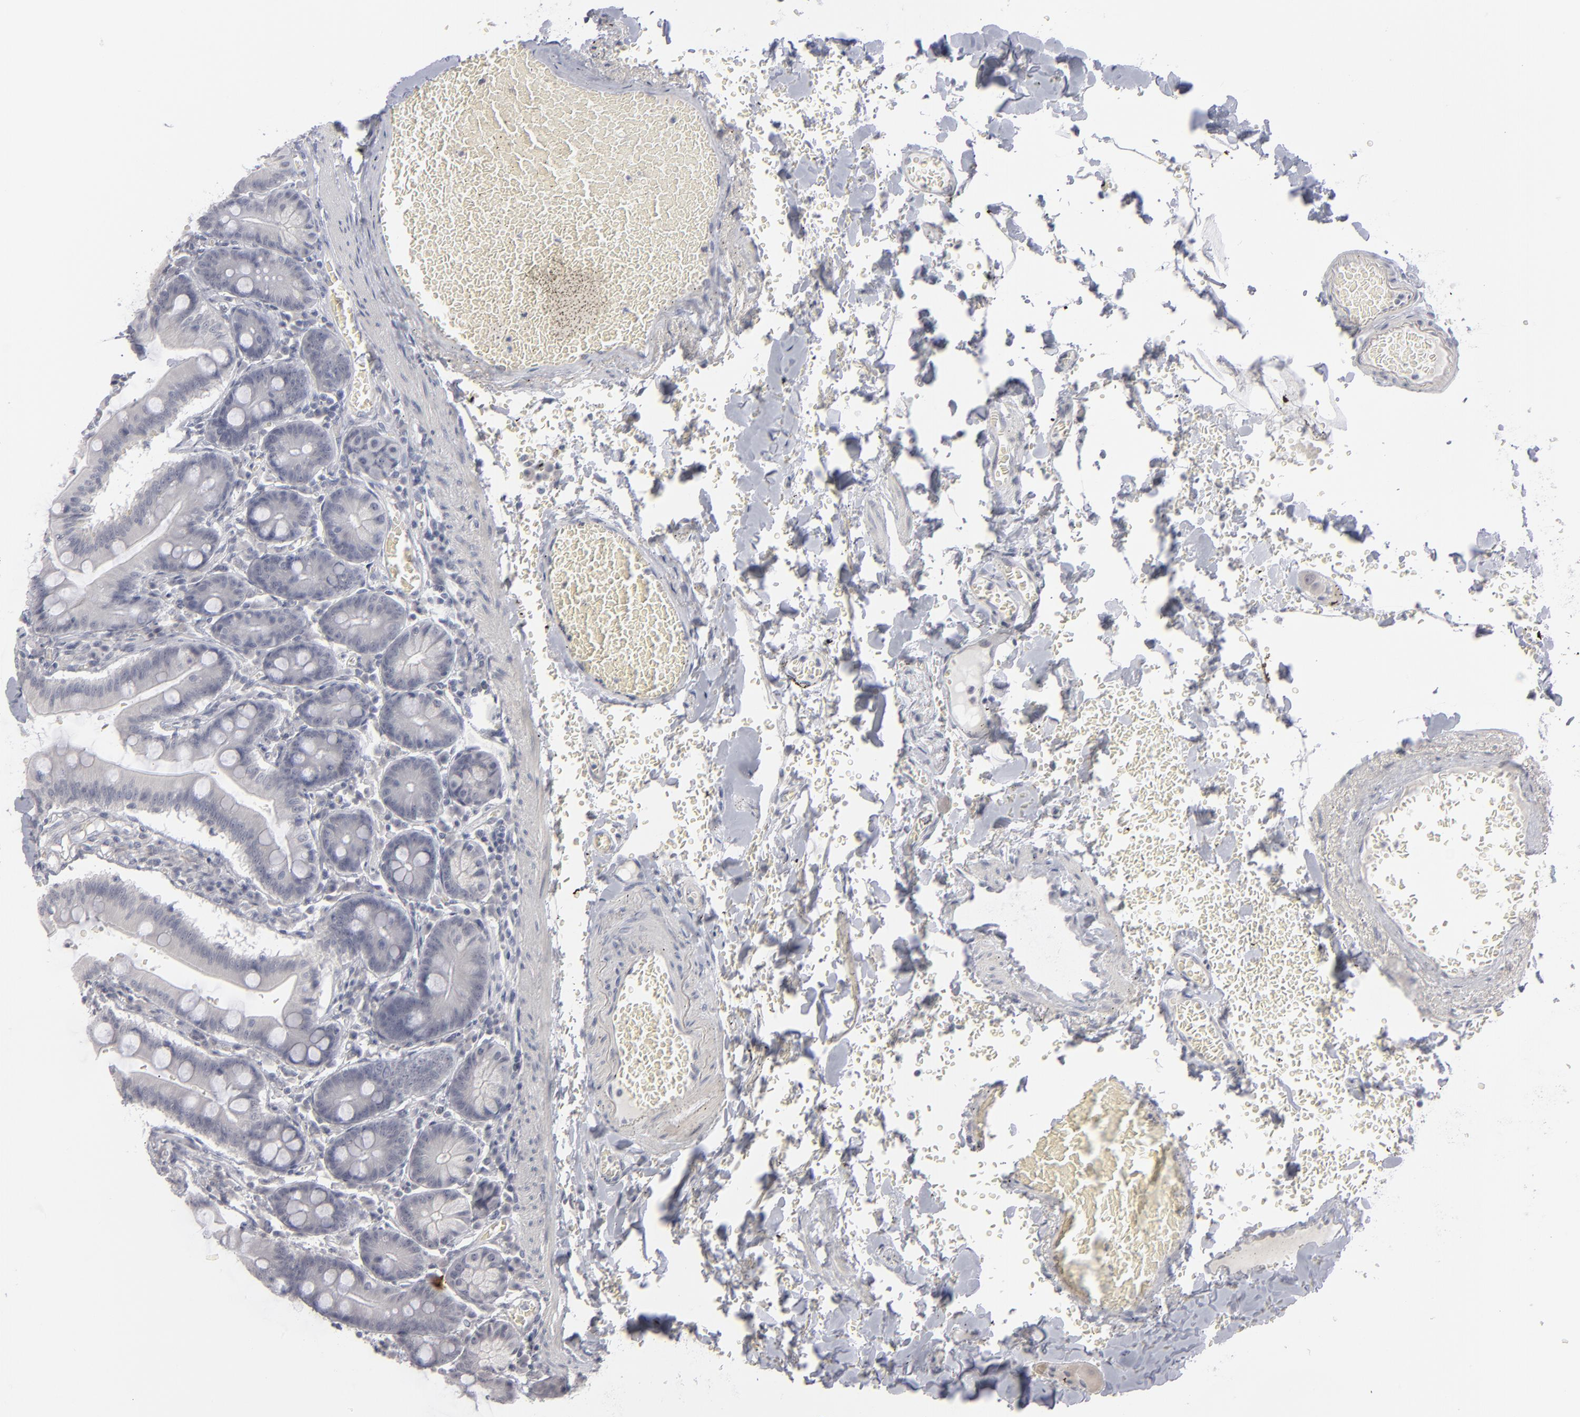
{"staining": {"intensity": "negative", "quantity": "none", "location": "none"}, "tissue": "small intestine", "cell_type": "Glandular cells", "image_type": "normal", "snomed": [{"axis": "morphology", "description": "Normal tissue, NOS"}, {"axis": "topography", "description": "Small intestine"}], "caption": "A histopathology image of human small intestine is negative for staining in glandular cells. The staining is performed using DAB (3,3'-diaminobenzidine) brown chromogen with nuclei counter-stained in using hematoxylin.", "gene": "KIAA1210", "patient": {"sex": "male", "age": 71}}